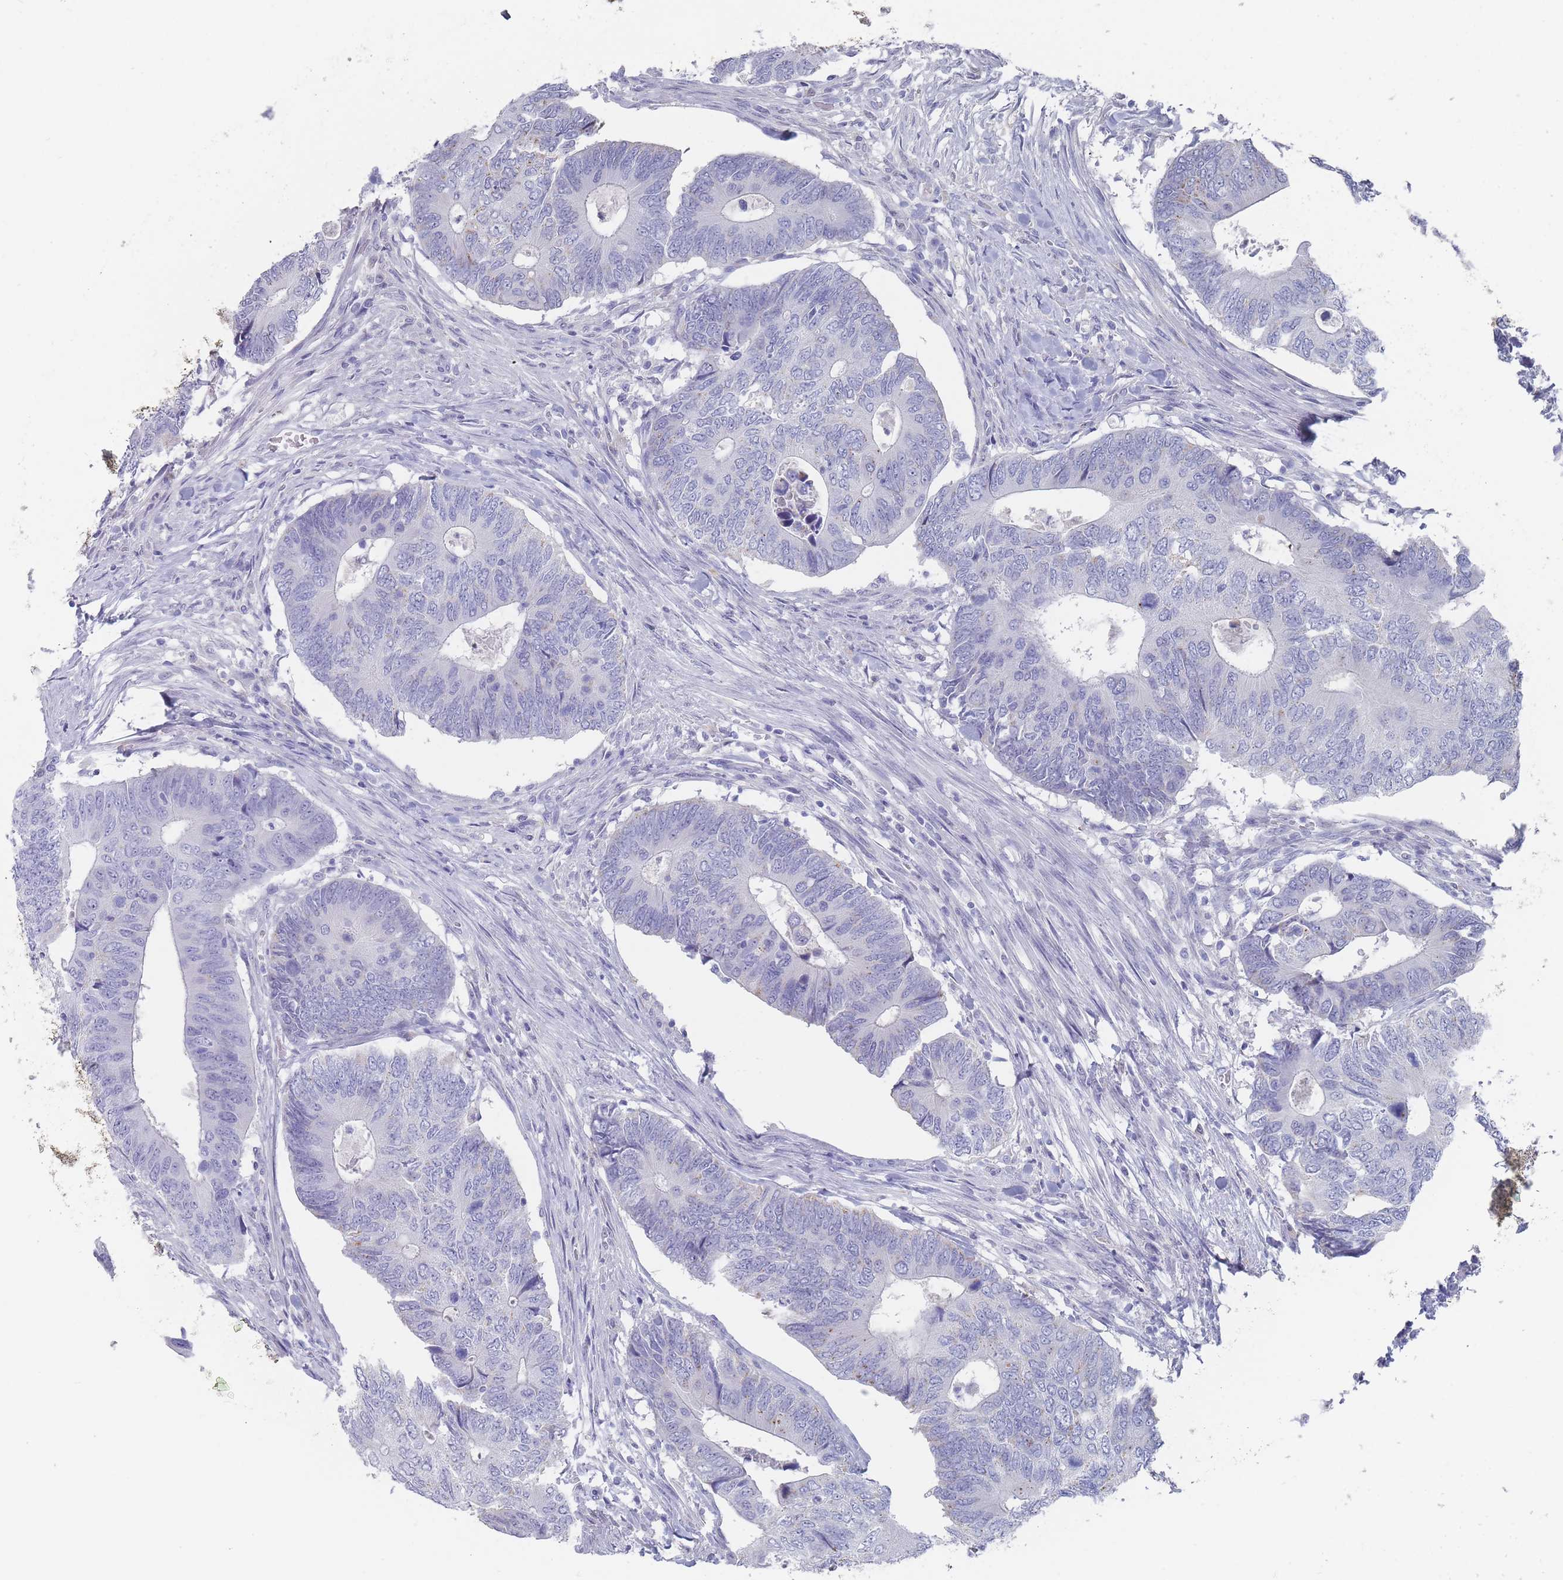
{"staining": {"intensity": "negative", "quantity": "none", "location": "none"}, "tissue": "colorectal cancer", "cell_type": "Tumor cells", "image_type": "cancer", "snomed": [{"axis": "morphology", "description": "Adenocarcinoma, NOS"}, {"axis": "topography", "description": "Colon"}], "caption": "This is an immunohistochemistry (IHC) micrograph of human adenocarcinoma (colorectal). There is no positivity in tumor cells.", "gene": "CYP51A1", "patient": {"sex": "male", "age": 87}}